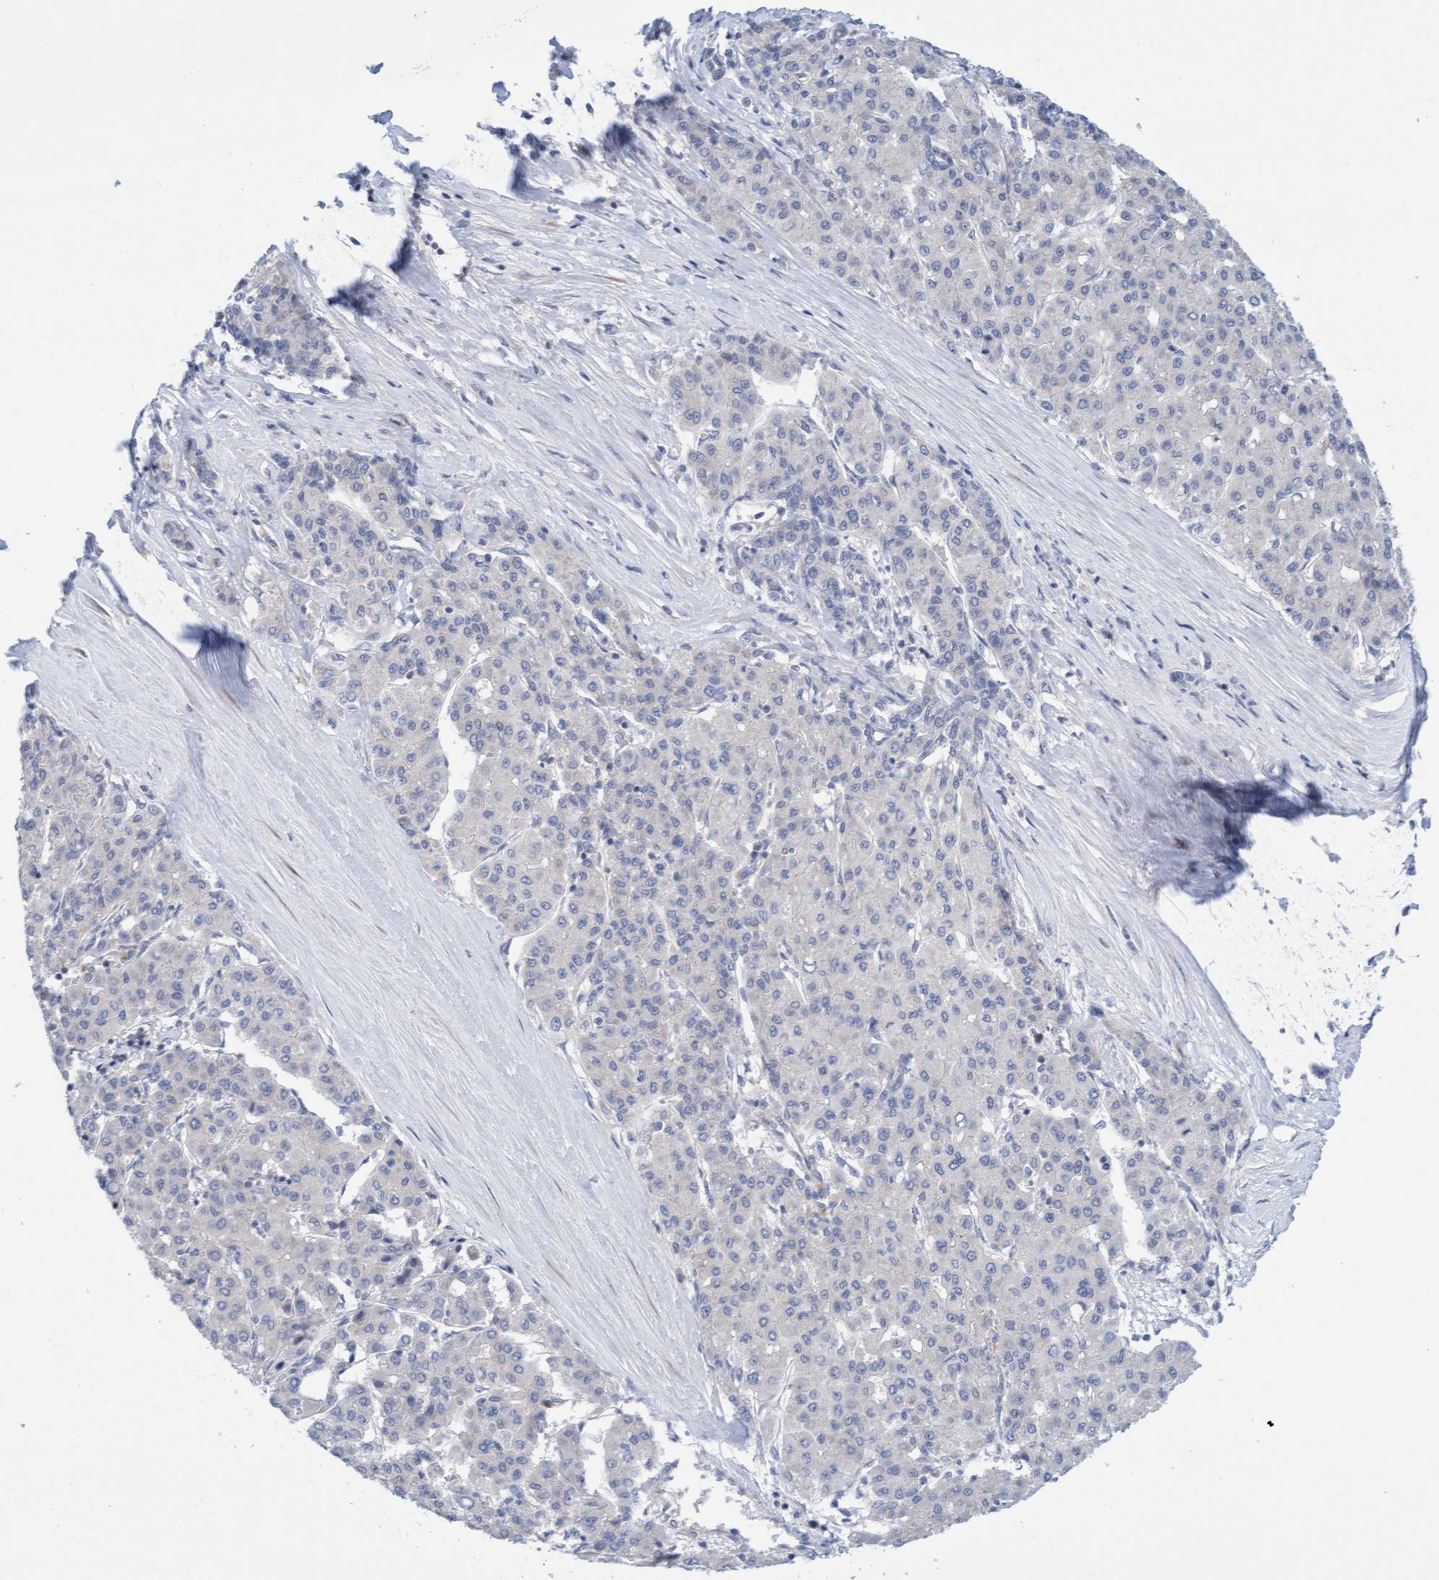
{"staining": {"intensity": "negative", "quantity": "none", "location": "none"}, "tissue": "liver cancer", "cell_type": "Tumor cells", "image_type": "cancer", "snomed": [{"axis": "morphology", "description": "Carcinoma, Hepatocellular, NOS"}, {"axis": "topography", "description": "Liver"}], "caption": "The photomicrograph exhibits no staining of tumor cells in liver hepatocellular carcinoma.", "gene": "AMZ2", "patient": {"sex": "male", "age": 65}}